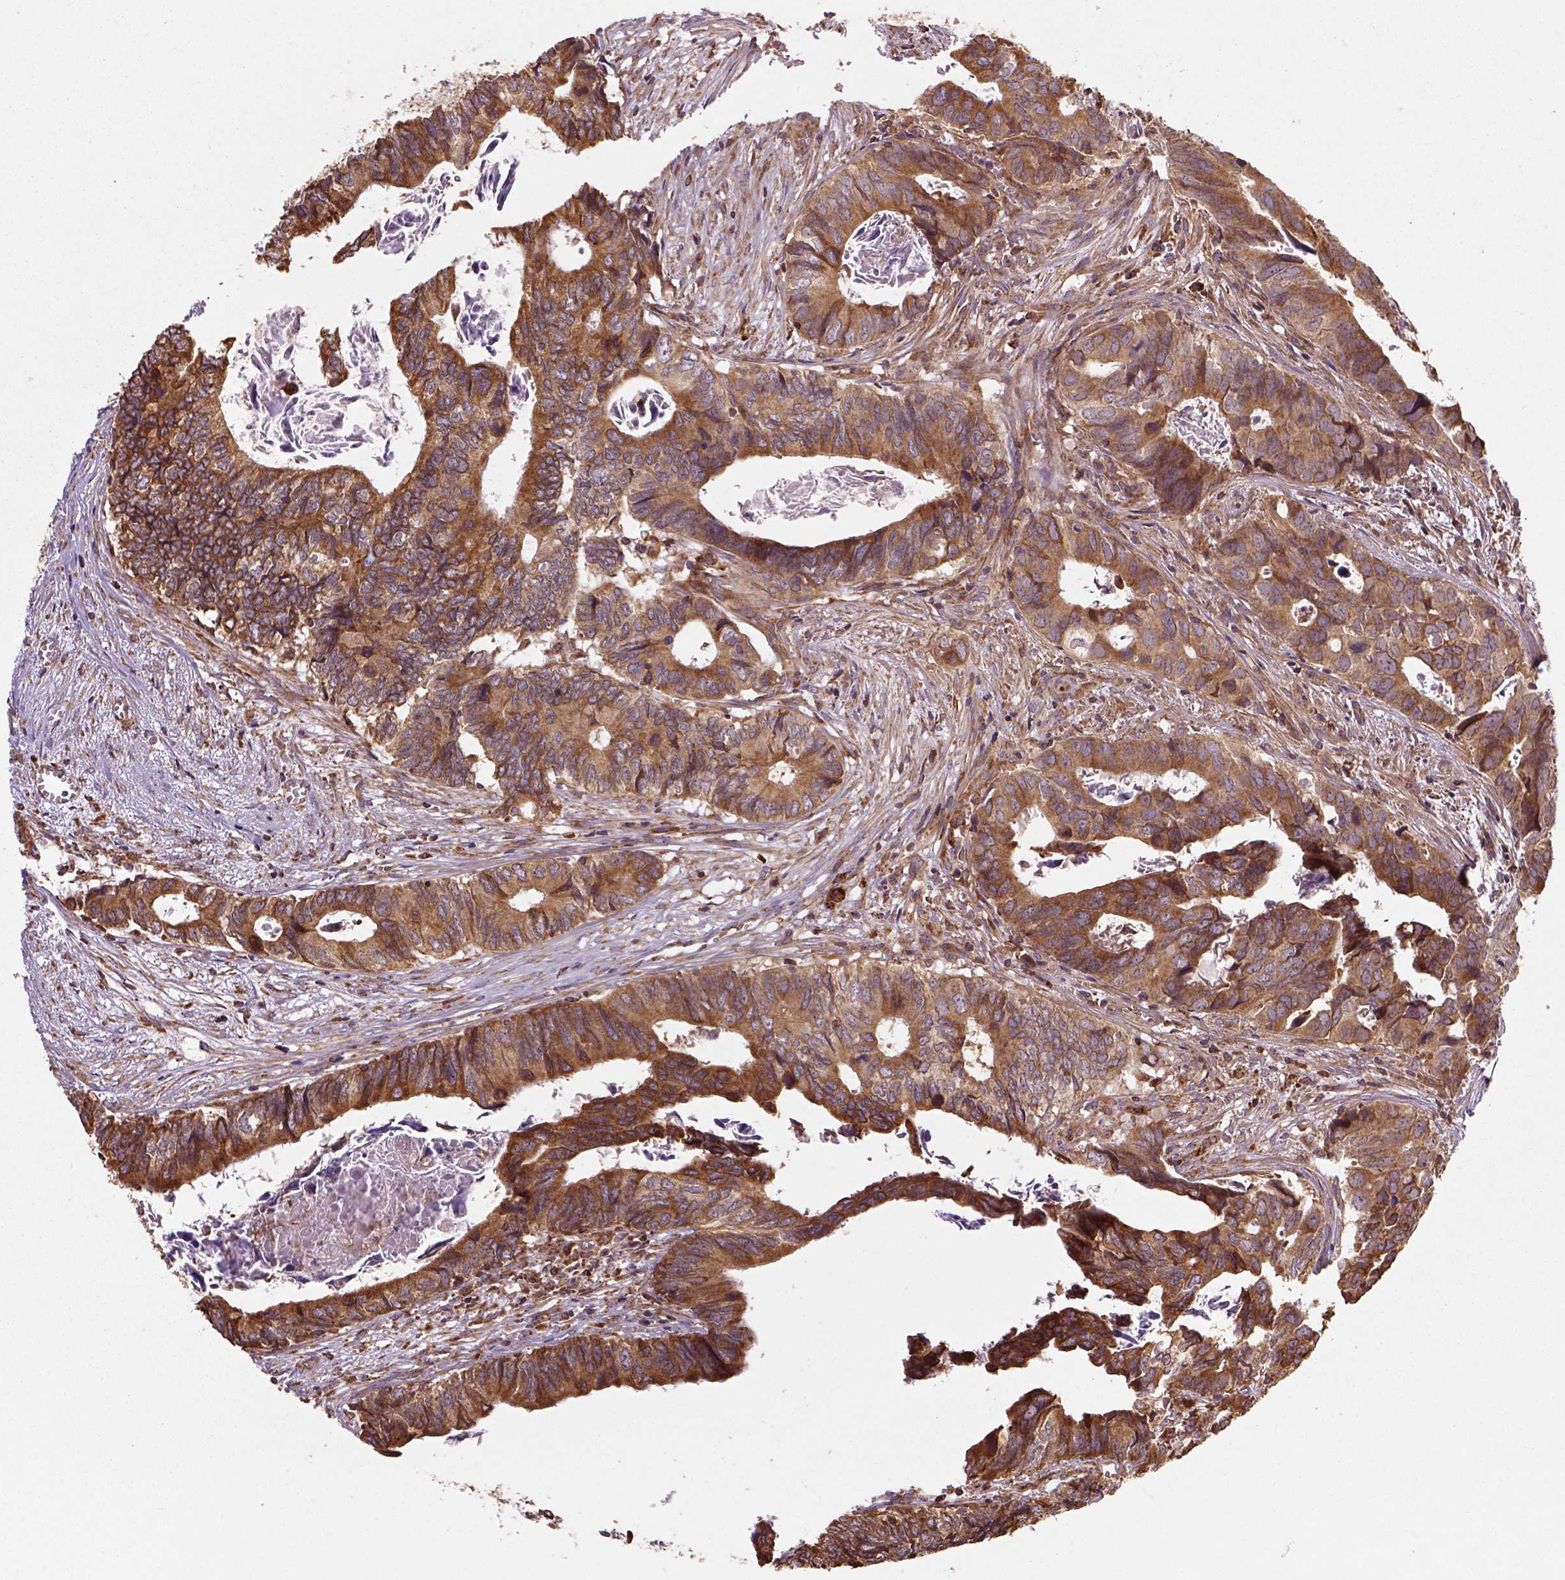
{"staining": {"intensity": "moderate", "quantity": ">75%", "location": "cytoplasmic/membranous"}, "tissue": "colorectal cancer", "cell_type": "Tumor cells", "image_type": "cancer", "snomed": [{"axis": "morphology", "description": "Adenocarcinoma, NOS"}, {"axis": "topography", "description": "Colon"}], "caption": "A medium amount of moderate cytoplasmic/membranous staining is appreciated in approximately >75% of tumor cells in adenocarcinoma (colorectal) tissue.", "gene": "MAPK8IP3", "patient": {"sex": "female", "age": 82}}